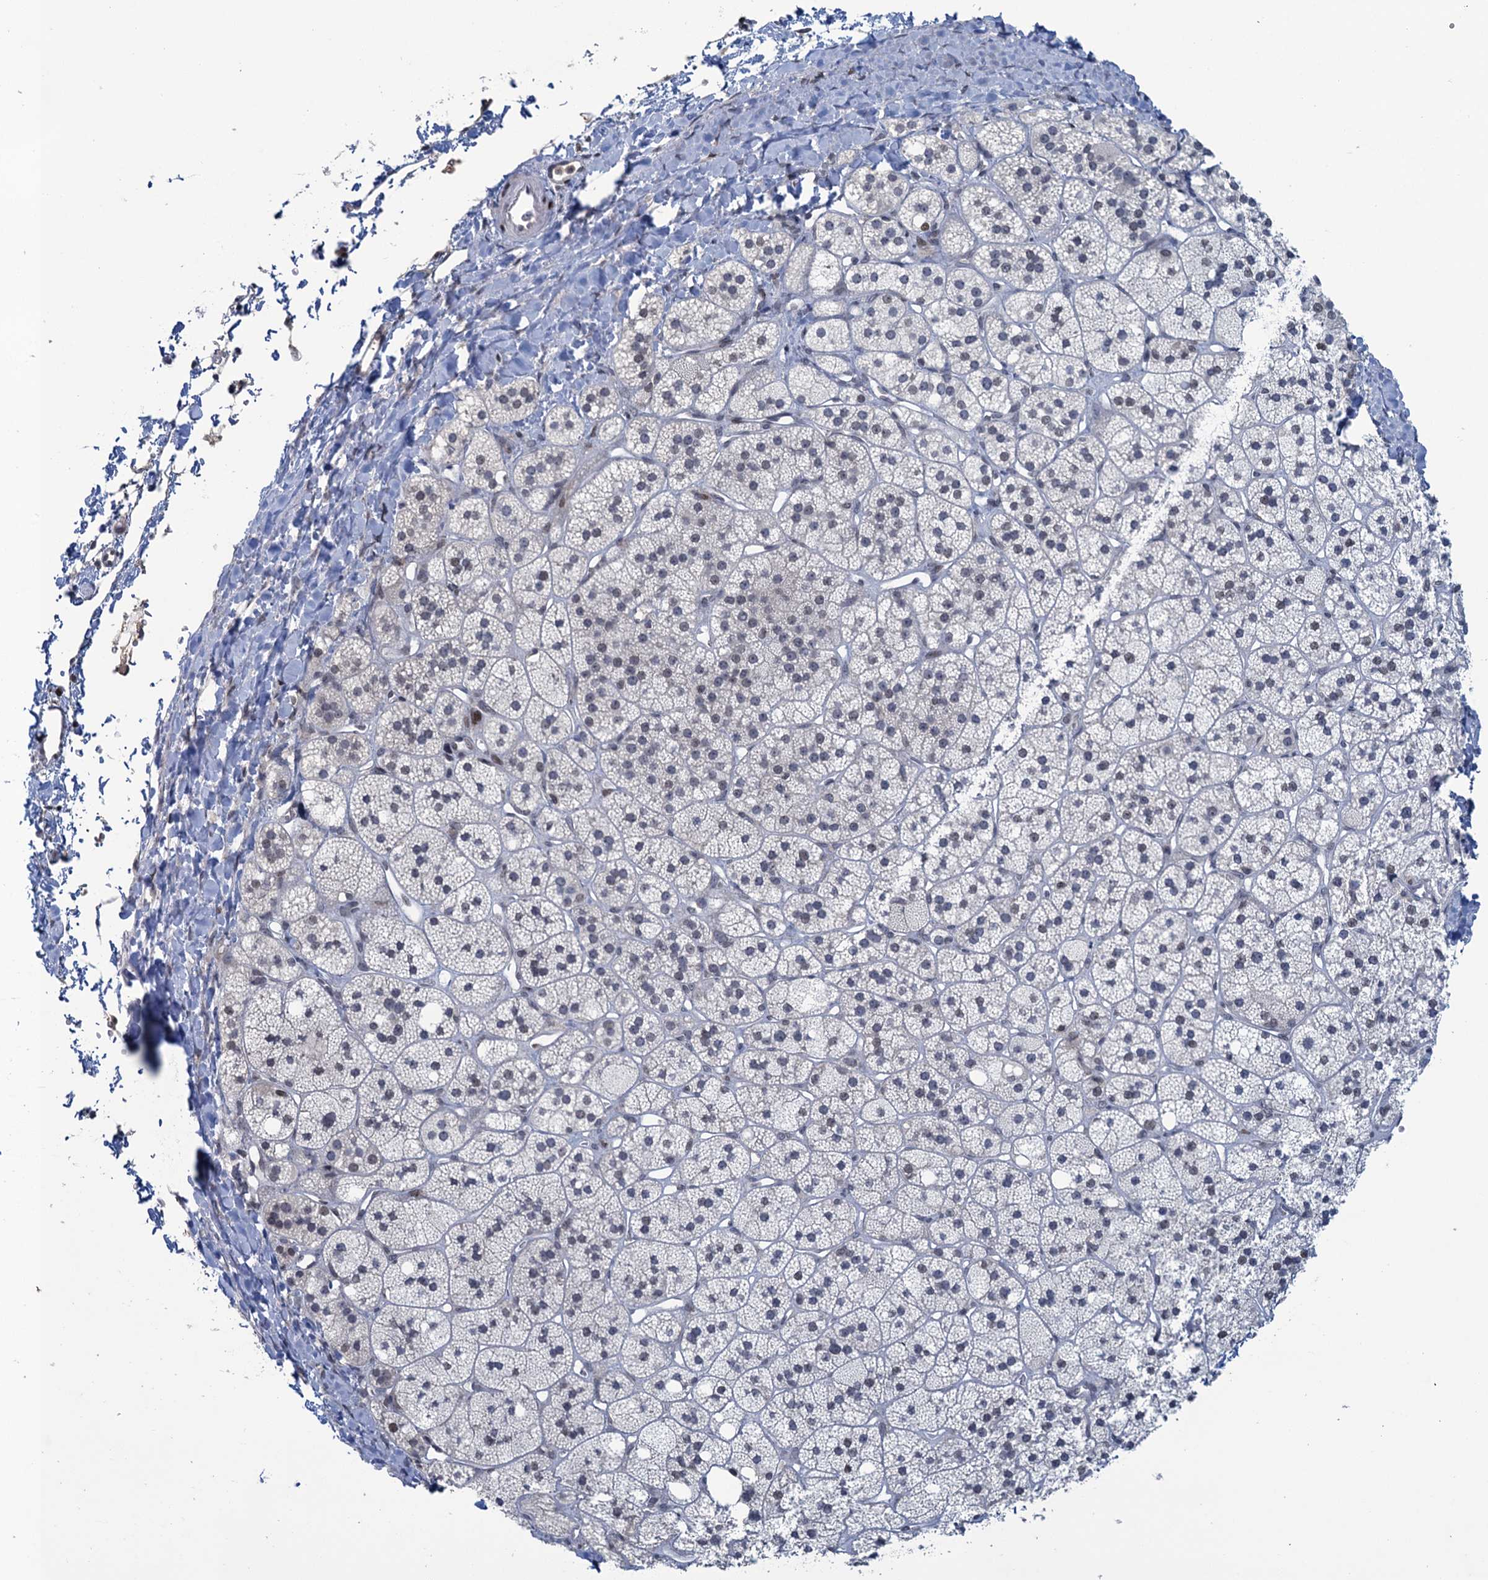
{"staining": {"intensity": "negative", "quantity": "none", "location": "none"}, "tissue": "adrenal gland", "cell_type": "Glandular cells", "image_type": "normal", "snomed": [{"axis": "morphology", "description": "Normal tissue, NOS"}, {"axis": "topography", "description": "Adrenal gland"}], "caption": "Immunohistochemical staining of benign human adrenal gland displays no significant staining in glandular cells. Brightfield microscopy of IHC stained with DAB (3,3'-diaminobenzidine) (brown) and hematoxylin (blue), captured at high magnification.", "gene": "FYB1", "patient": {"sex": "male", "age": 61}}